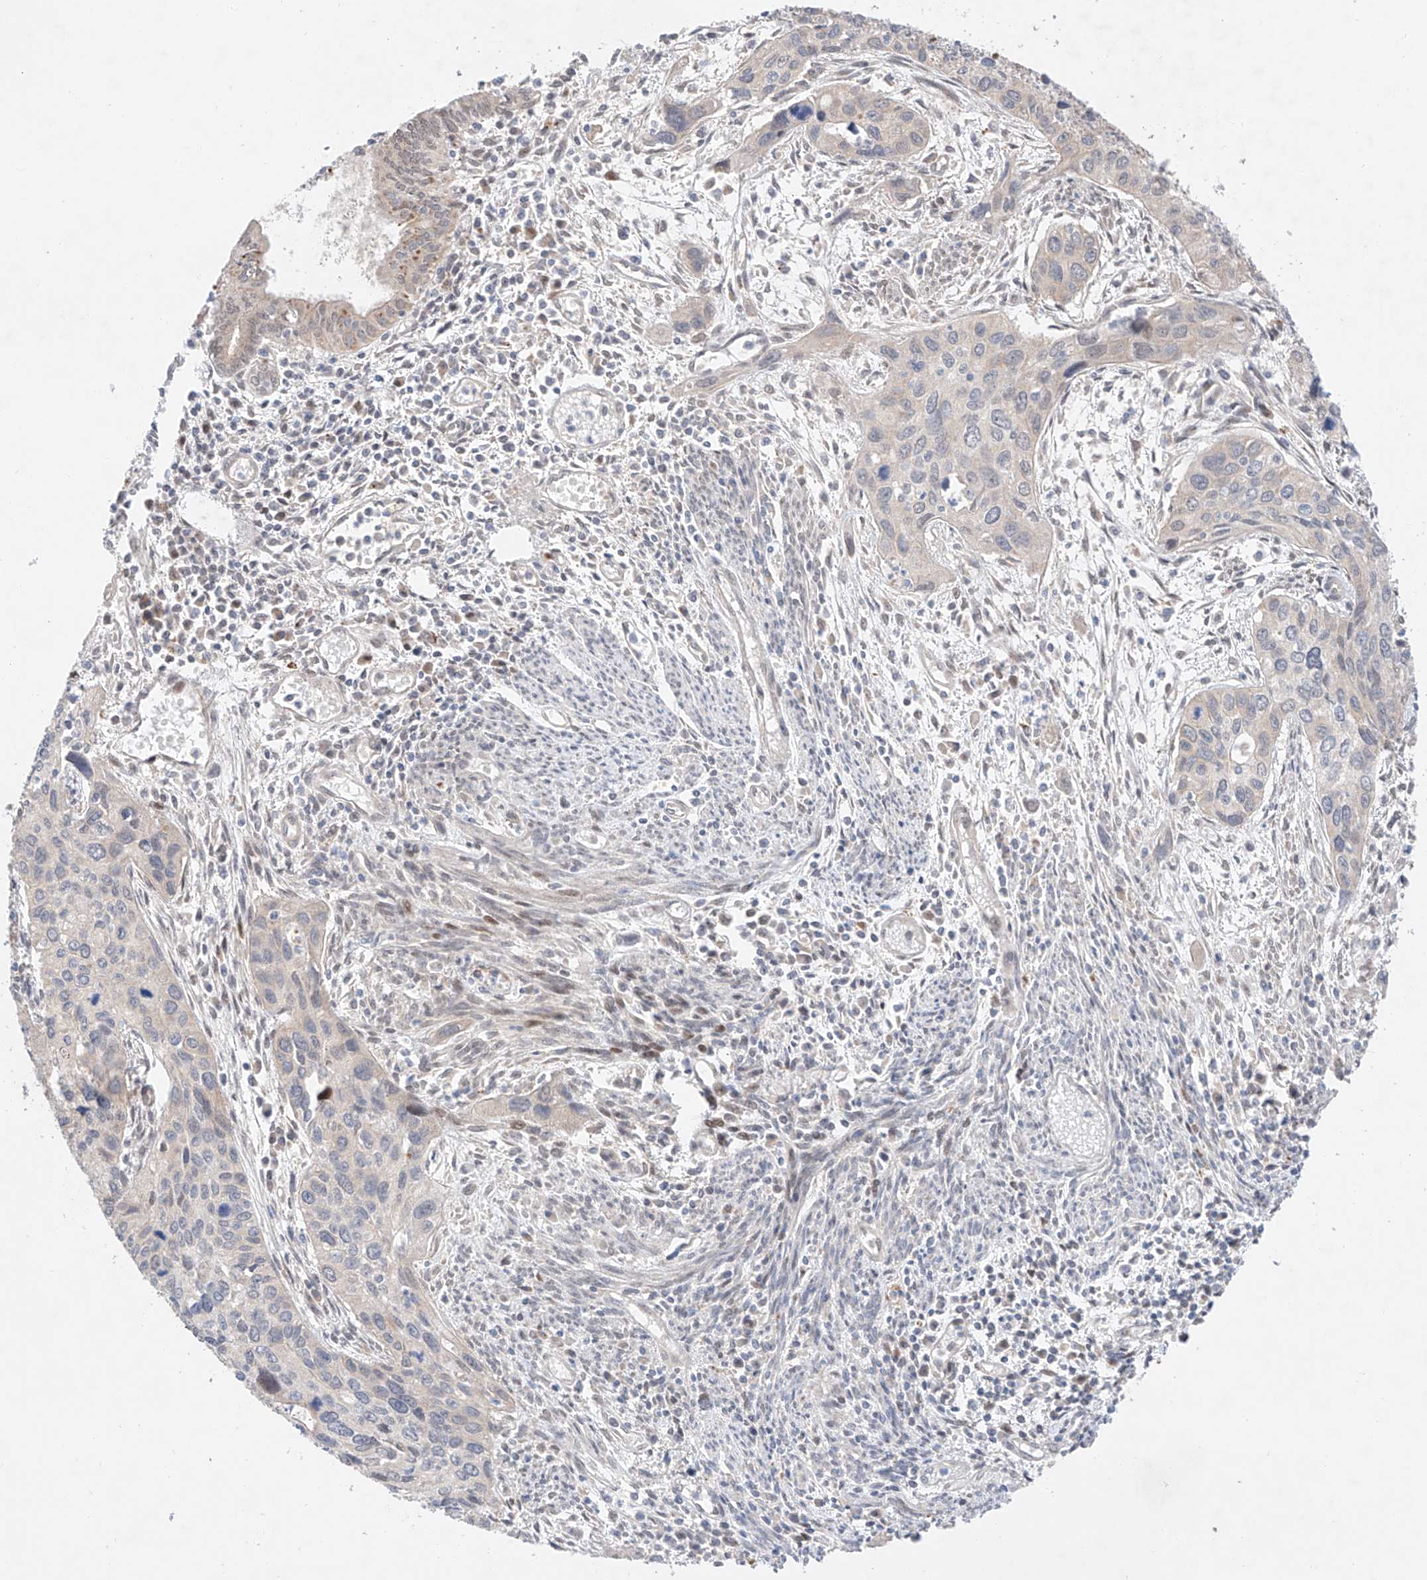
{"staining": {"intensity": "moderate", "quantity": "<25%", "location": "cytoplasmic/membranous,nuclear"}, "tissue": "cervical cancer", "cell_type": "Tumor cells", "image_type": "cancer", "snomed": [{"axis": "morphology", "description": "Squamous cell carcinoma, NOS"}, {"axis": "topography", "description": "Cervix"}], "caption": "Immunohistochemistry (IHC) staining of cervical squamous cell carcinoma, which shows low levels of moderate cytoplasmic/membranous and nuclear staining in approximately <25% of tumor cells indicating moderate cytoplasmic/membranous and nuclear protein positivity. The staining was performed using DAB (brown) for protein detection and nuclei were counterstained in hematoxylin (blue).", "gene": "GCNT1", "patient": {"sex": "female", "age": 55}}